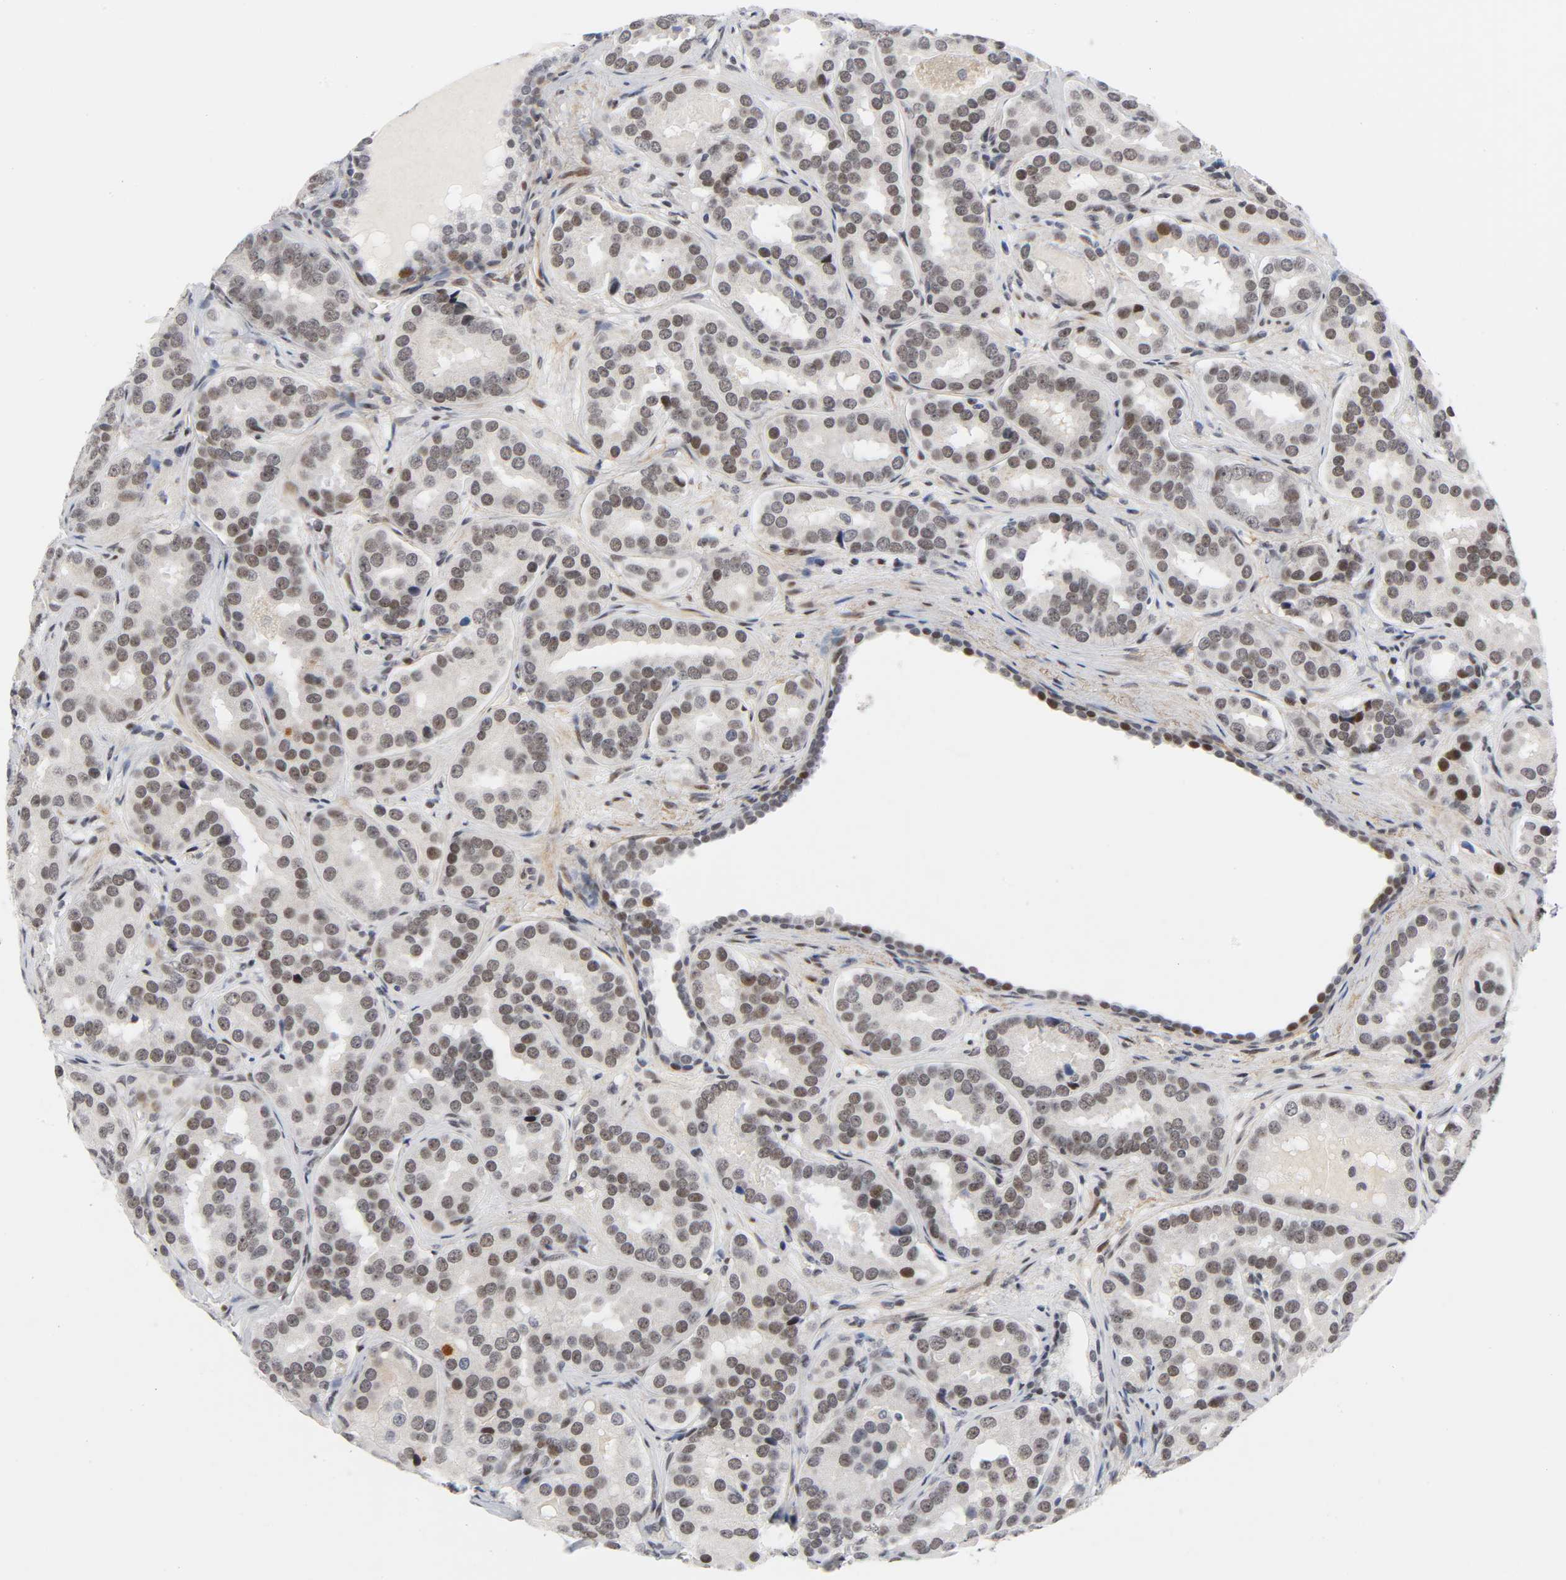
{"staining": {"intensity": "weak", "quantity": ">75%", "location": "cytoplasmic/membranous,nuclear"}, "tissue": "prostate cancer", "cell_type": "Tumor cells", "image_type": "cancer", "snomed": [{"axis": "morphology", "description": "Adenocarcinoma, Low grade"}, {"axis": "topography", "description": "Prostate"}], "caption": "Immunohistochemical staining of human low-grade adenocarcinoma (prostate) reveals low levels of weak cytoplasmic/membranous and nuclear protein positivity in approximately >75% of tumor cells.", "gene": "DIDO1", "patient": {"sex": "male", "age": 59}}